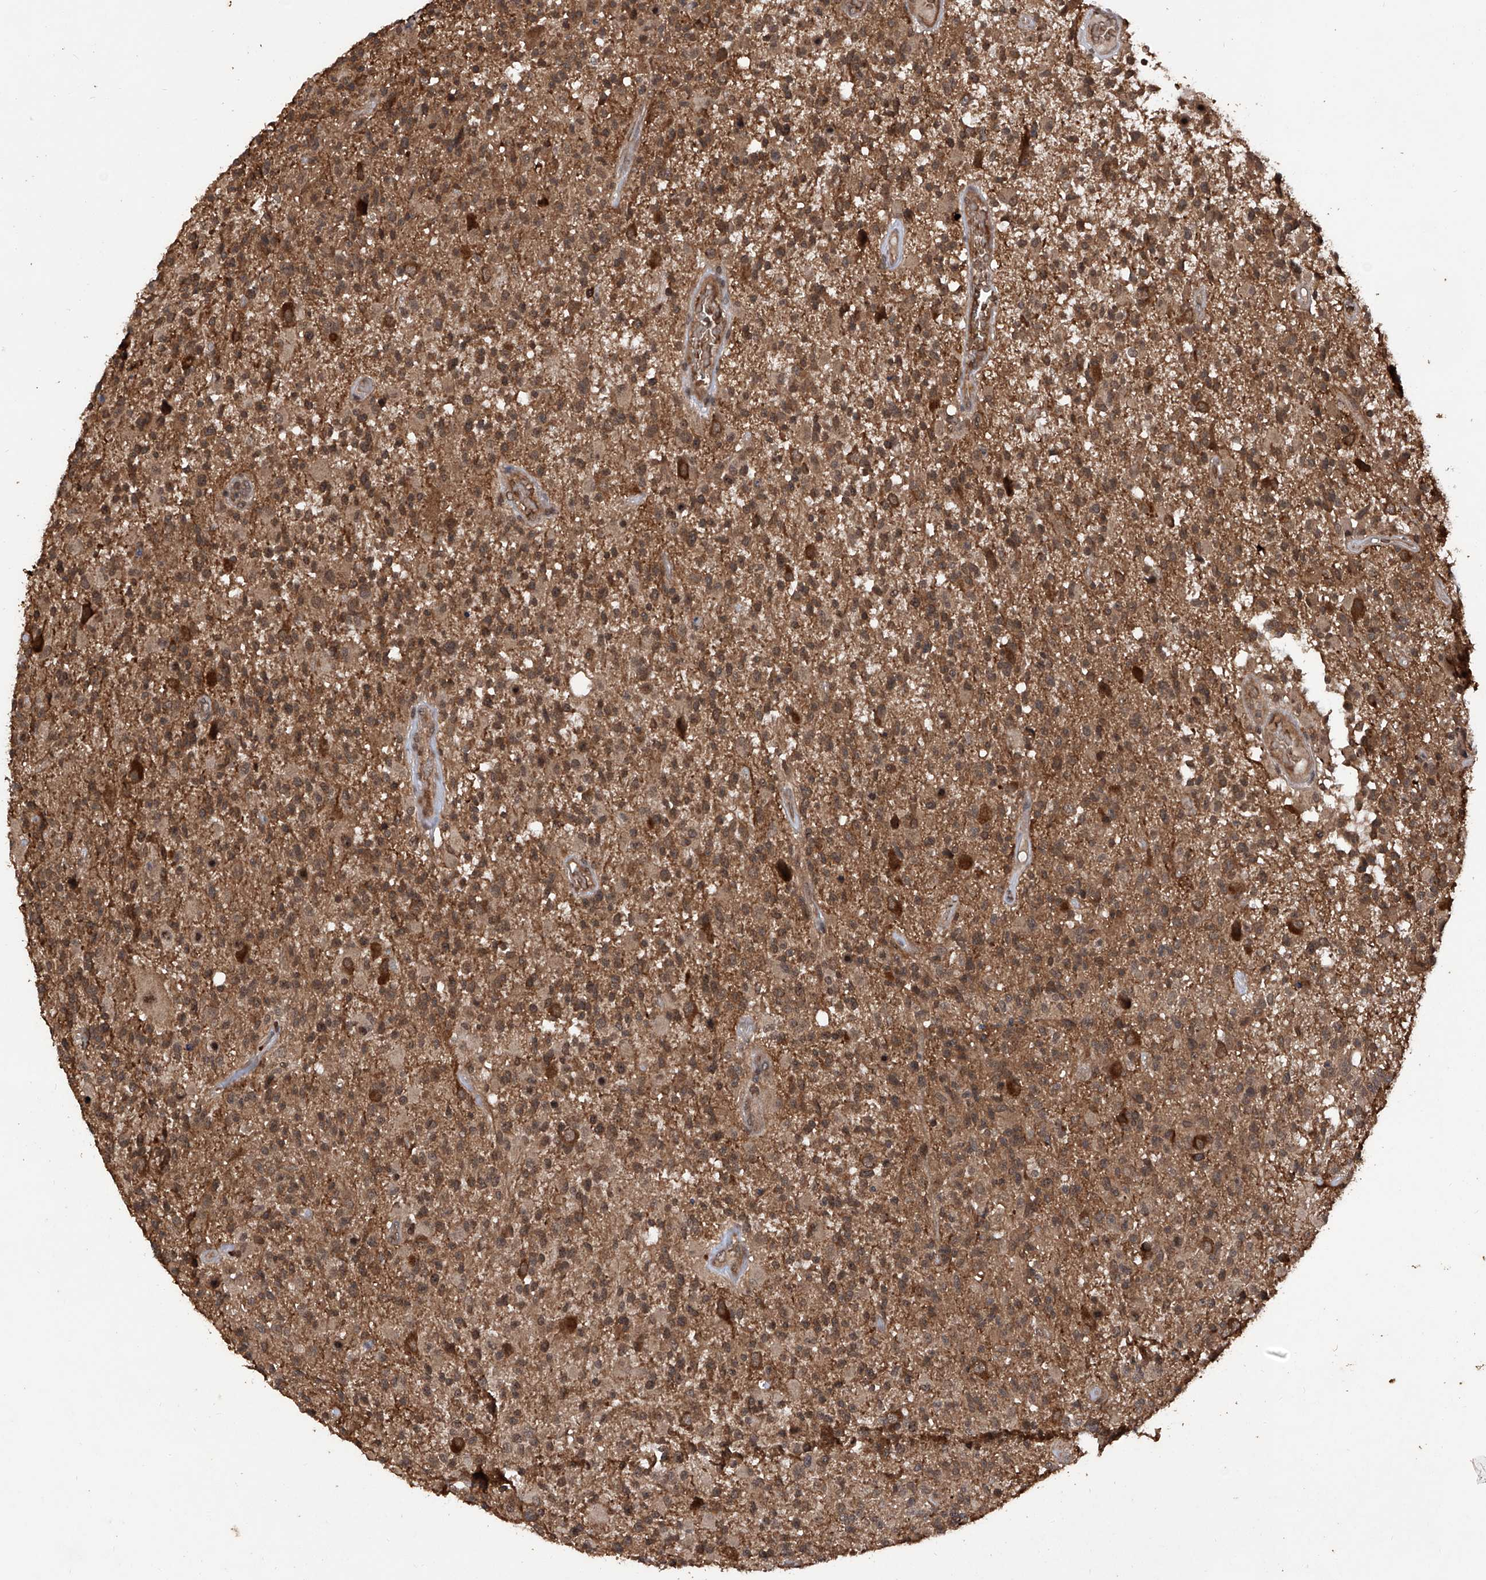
{"staining": {"intensity": "moderate", "quantity": ">75%", "location": "cytoplasmic/membranous"}, "tissue": "glioma", "cell_type": "Tumor cells", "image_type": "cancer", "snomed": [{"axis": "morphology", "description": "Glioma, malignant, High grade"}, {"axis": "morphology", "description": "Glioblastoma, NOS"}, {"axis": "topography", "description": "Brain"}], "caption": "High-power microscopy captured an IHC micrograph of high-grade glioma (malignant), revealing moderate cytoplasmic/membranous expression in about >75% of tumor cells. Using DAB (brown) and hematoxylin (blue) stains, captured at high magnification using brightfield microscopy.", "gene": "LYSMD4", "patient": {"sex": "male", "age": 60}}